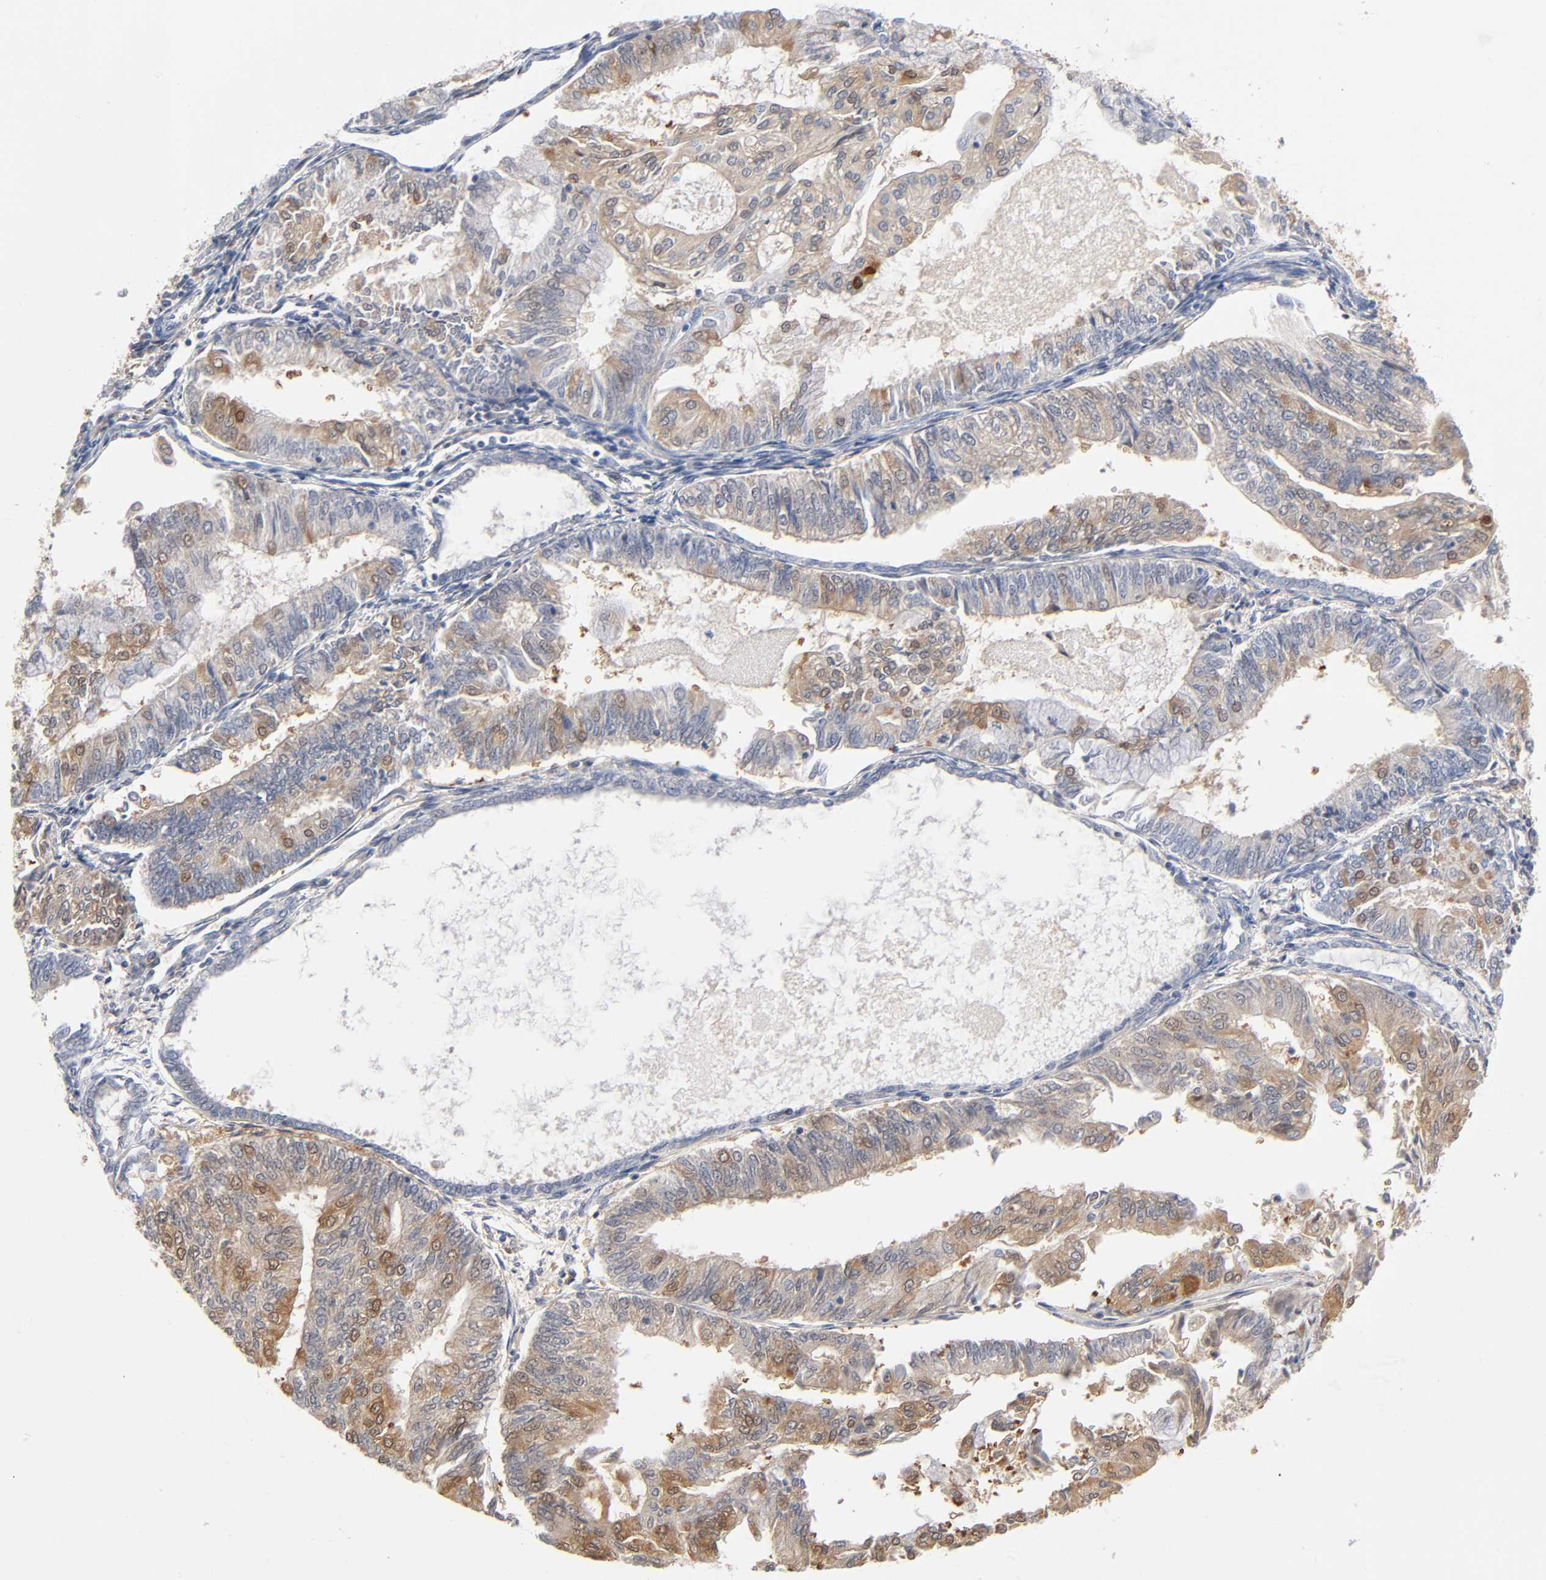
{"staining": {"intensity": "moderate", "quantity": "25%-75%", "location": "cytoplasmic/membranous"}, "tissue": "endometrial cancer", "cell_type": "Tumor cells", "image_type": "cancer", "snomed": [{"axis": "morphology", "description": "Adenocarcinoma, NOS"}, {"axis": "topography", "description": "Endometrium"}], "caption": "Moderate cytoplasmic/membranous staining for a protein is appreciated in about 25%-75% of tumor cells of endometrial adenocarcinoma using IHC.", "gene": "DFFB", "patient": {"sex": "female", "age": 59}}